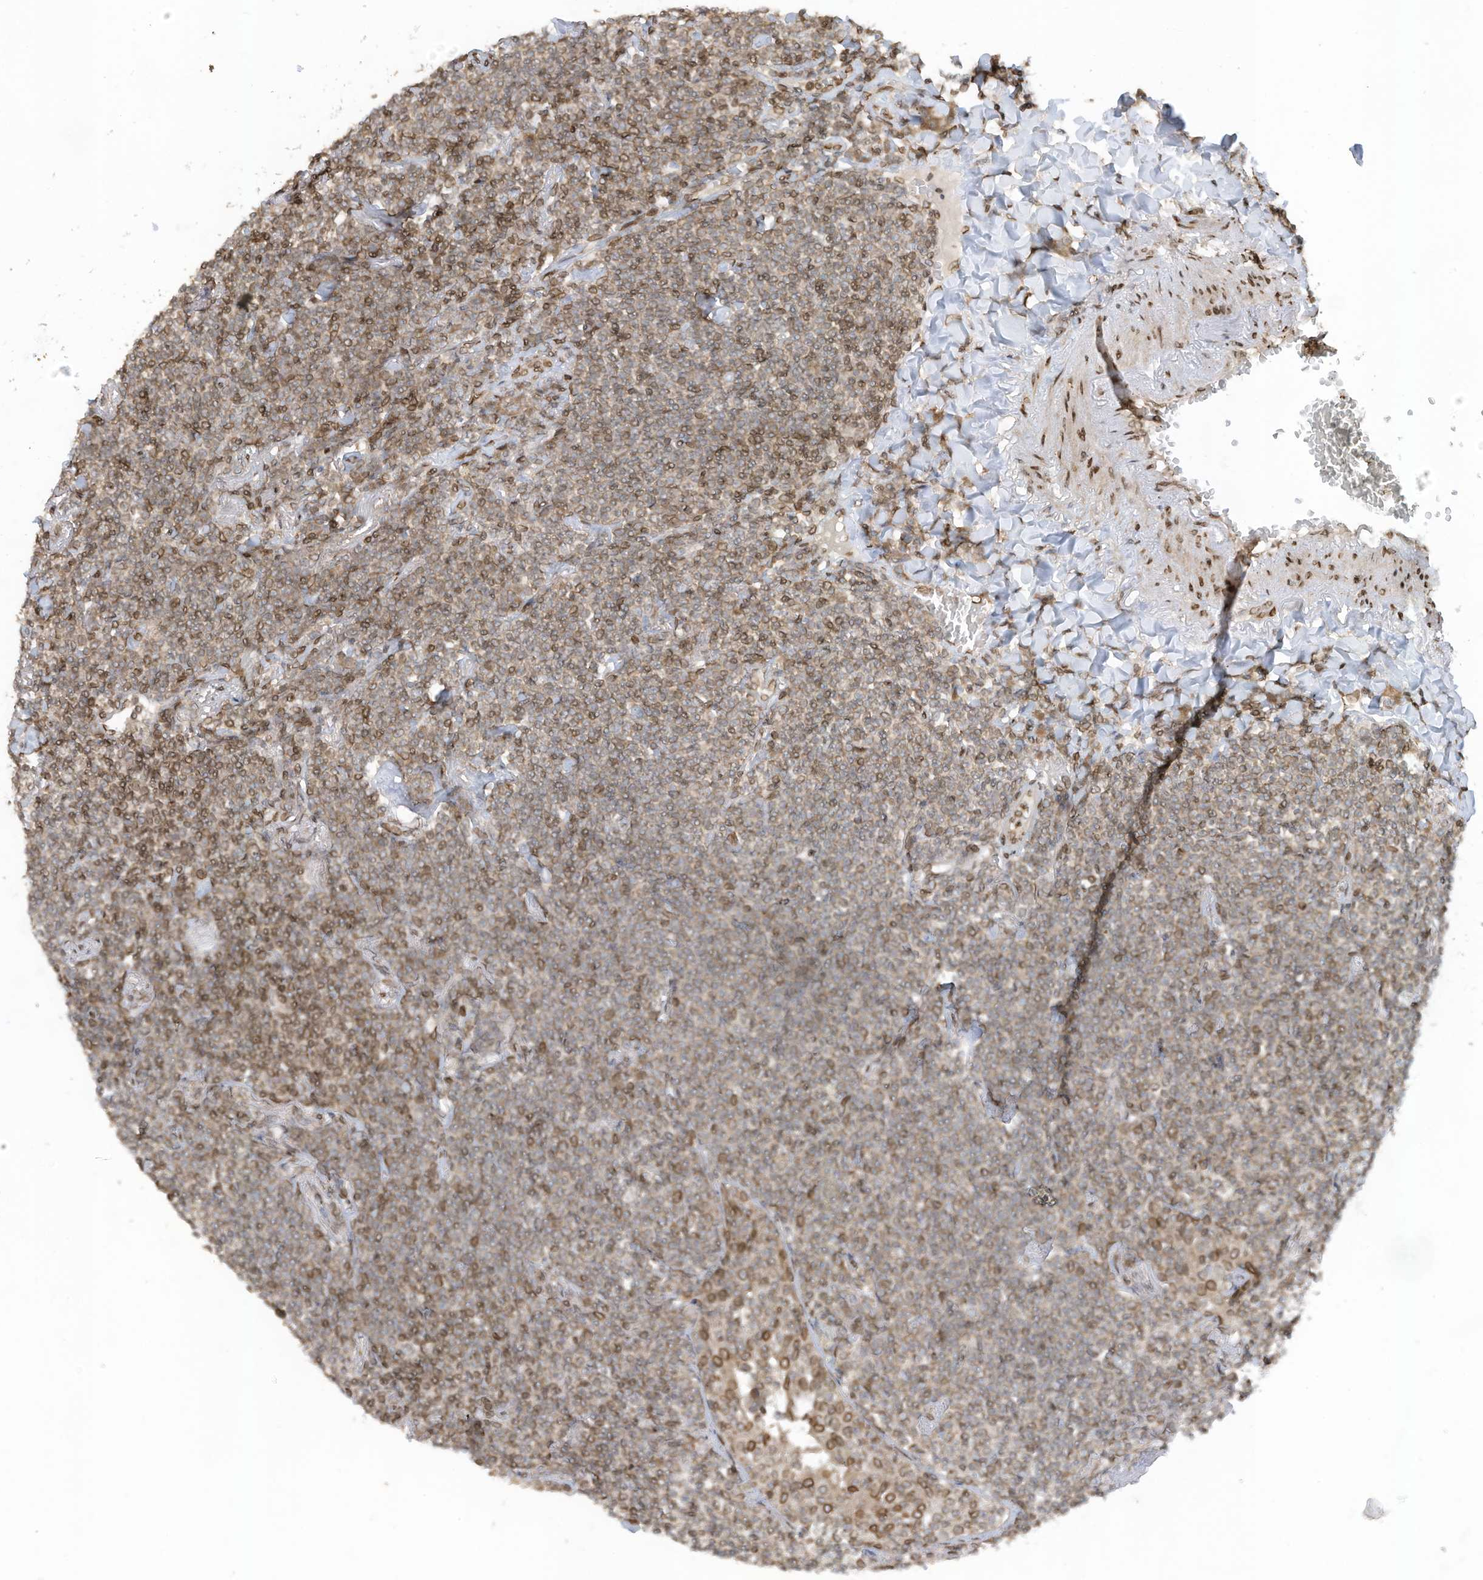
{"staining": {"intensity": "weak", "quantity": "25%-75%", "location": "cytoplasmic/membranous,nuclear"}, "tissue": "lymphoma", "cell_type": "Tumor cells", "image_type": "cancer", "snomed": [{"axis": "morphology", "description": "Malignant lymphoma, non-Hodgkin's type, Low grade"}, {"axis": "topography", "description": "Lung"}], "caption": "Malignant lymphoma, non-Hodgkin's type (low-grade) stained for a protein demonstrates weak cytoplasmic/membranous and nuclear positivity in tumor cells. Using DAB (brown) and hematoxylin (blue) stains, captured at high magnification using brightfield microscopy.", "gene": "RABL3", "patient": {"sex": "female", "age": 71}}